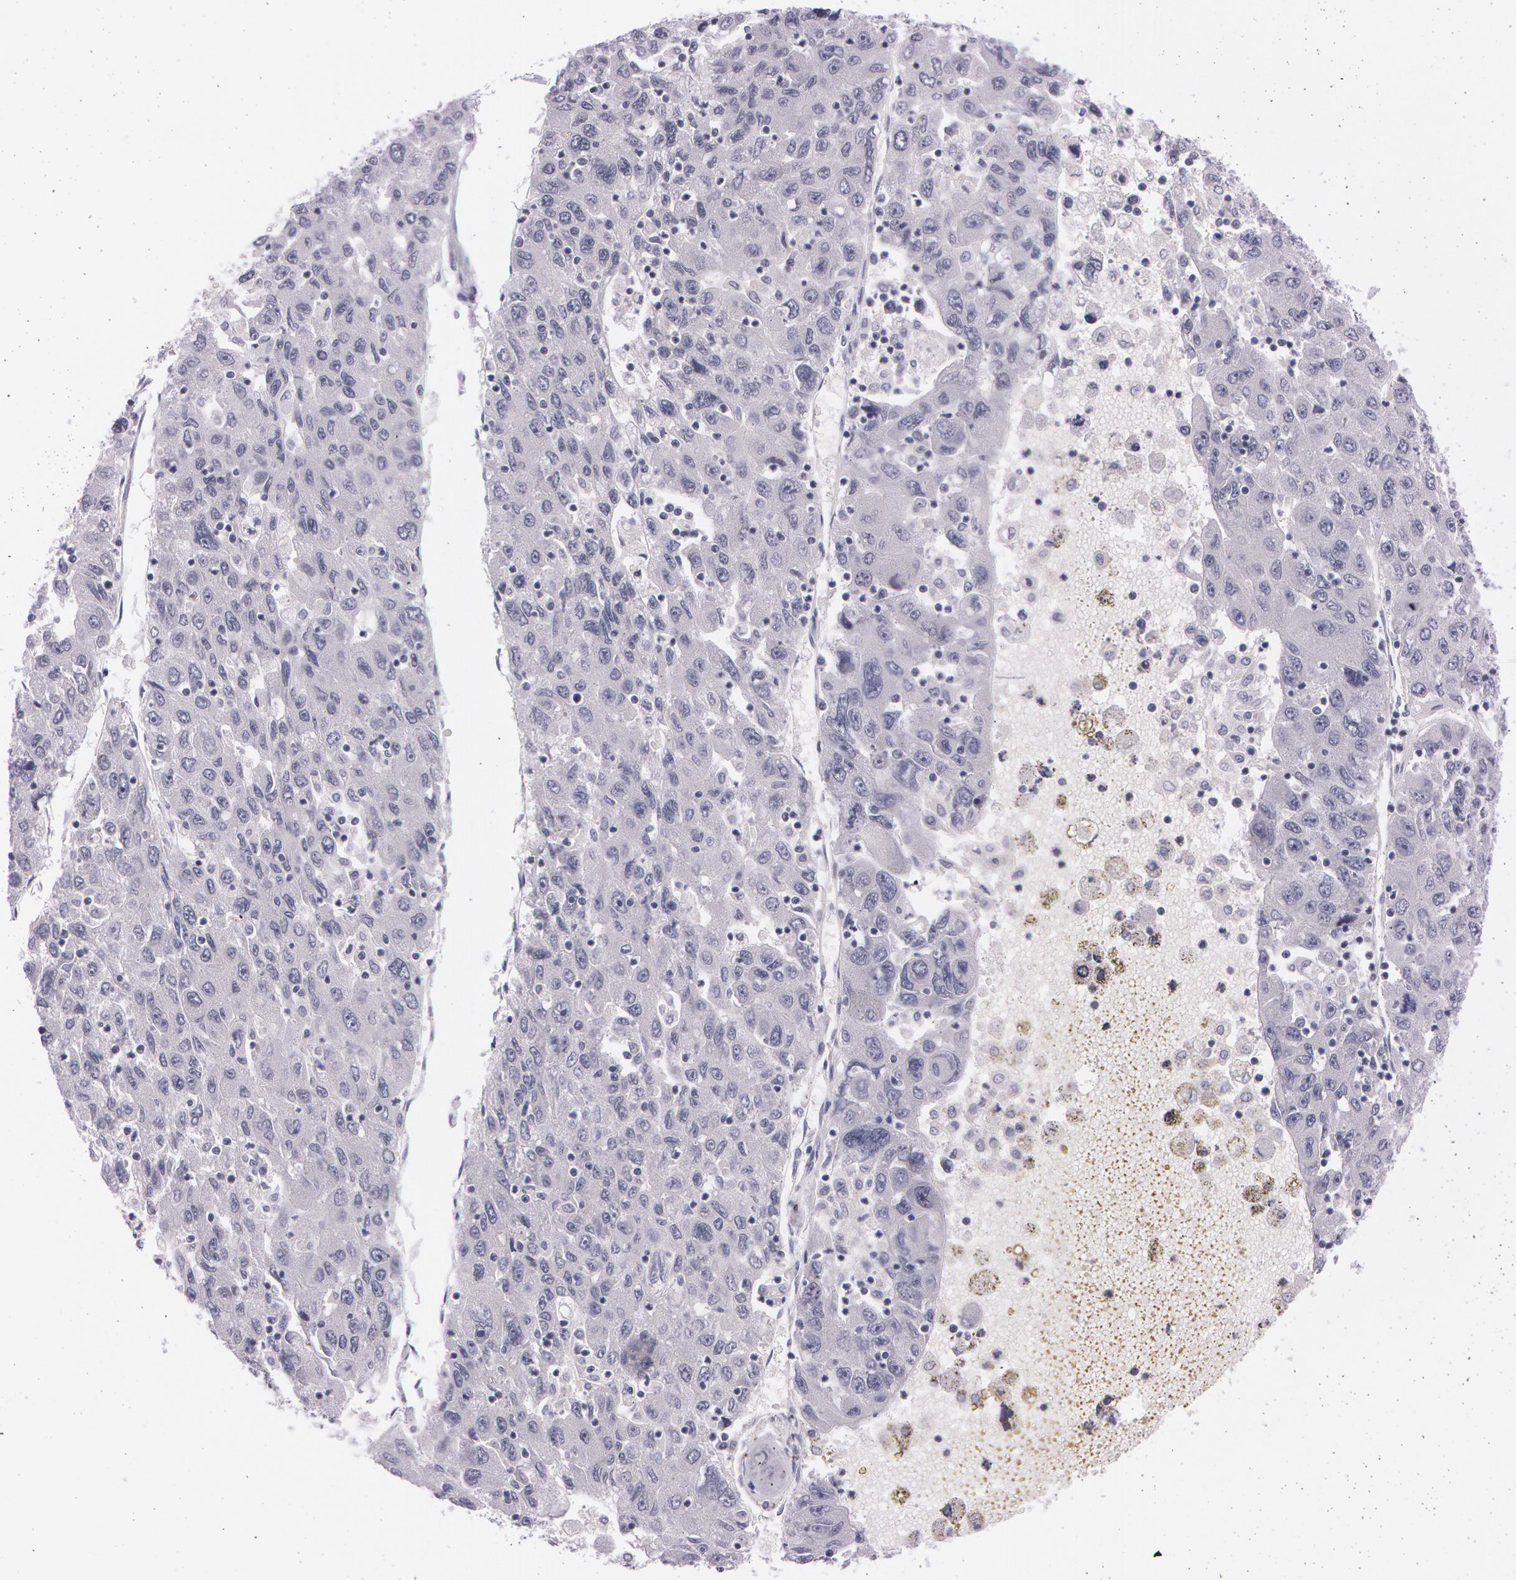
{"staining": {"intensity": "negative", "quantity": "none", "location": "none"}, "tissue": "liver cancer", "cell_type": "Tumor cells", "image_type": "cancer", "snomed": [{"axis": "morphology", "description": "Carcinoma, Hepatocellular, NOS"}, {"axis": "topography", "description": "Liver"}], "caption": "IHC image of neoplastic tissue: human liver cancer stained with DAB exhibits no significant protein positivity in tumor cells.", "gene": "IL1RN", "patient": {"sex": "male", "age": 49}}